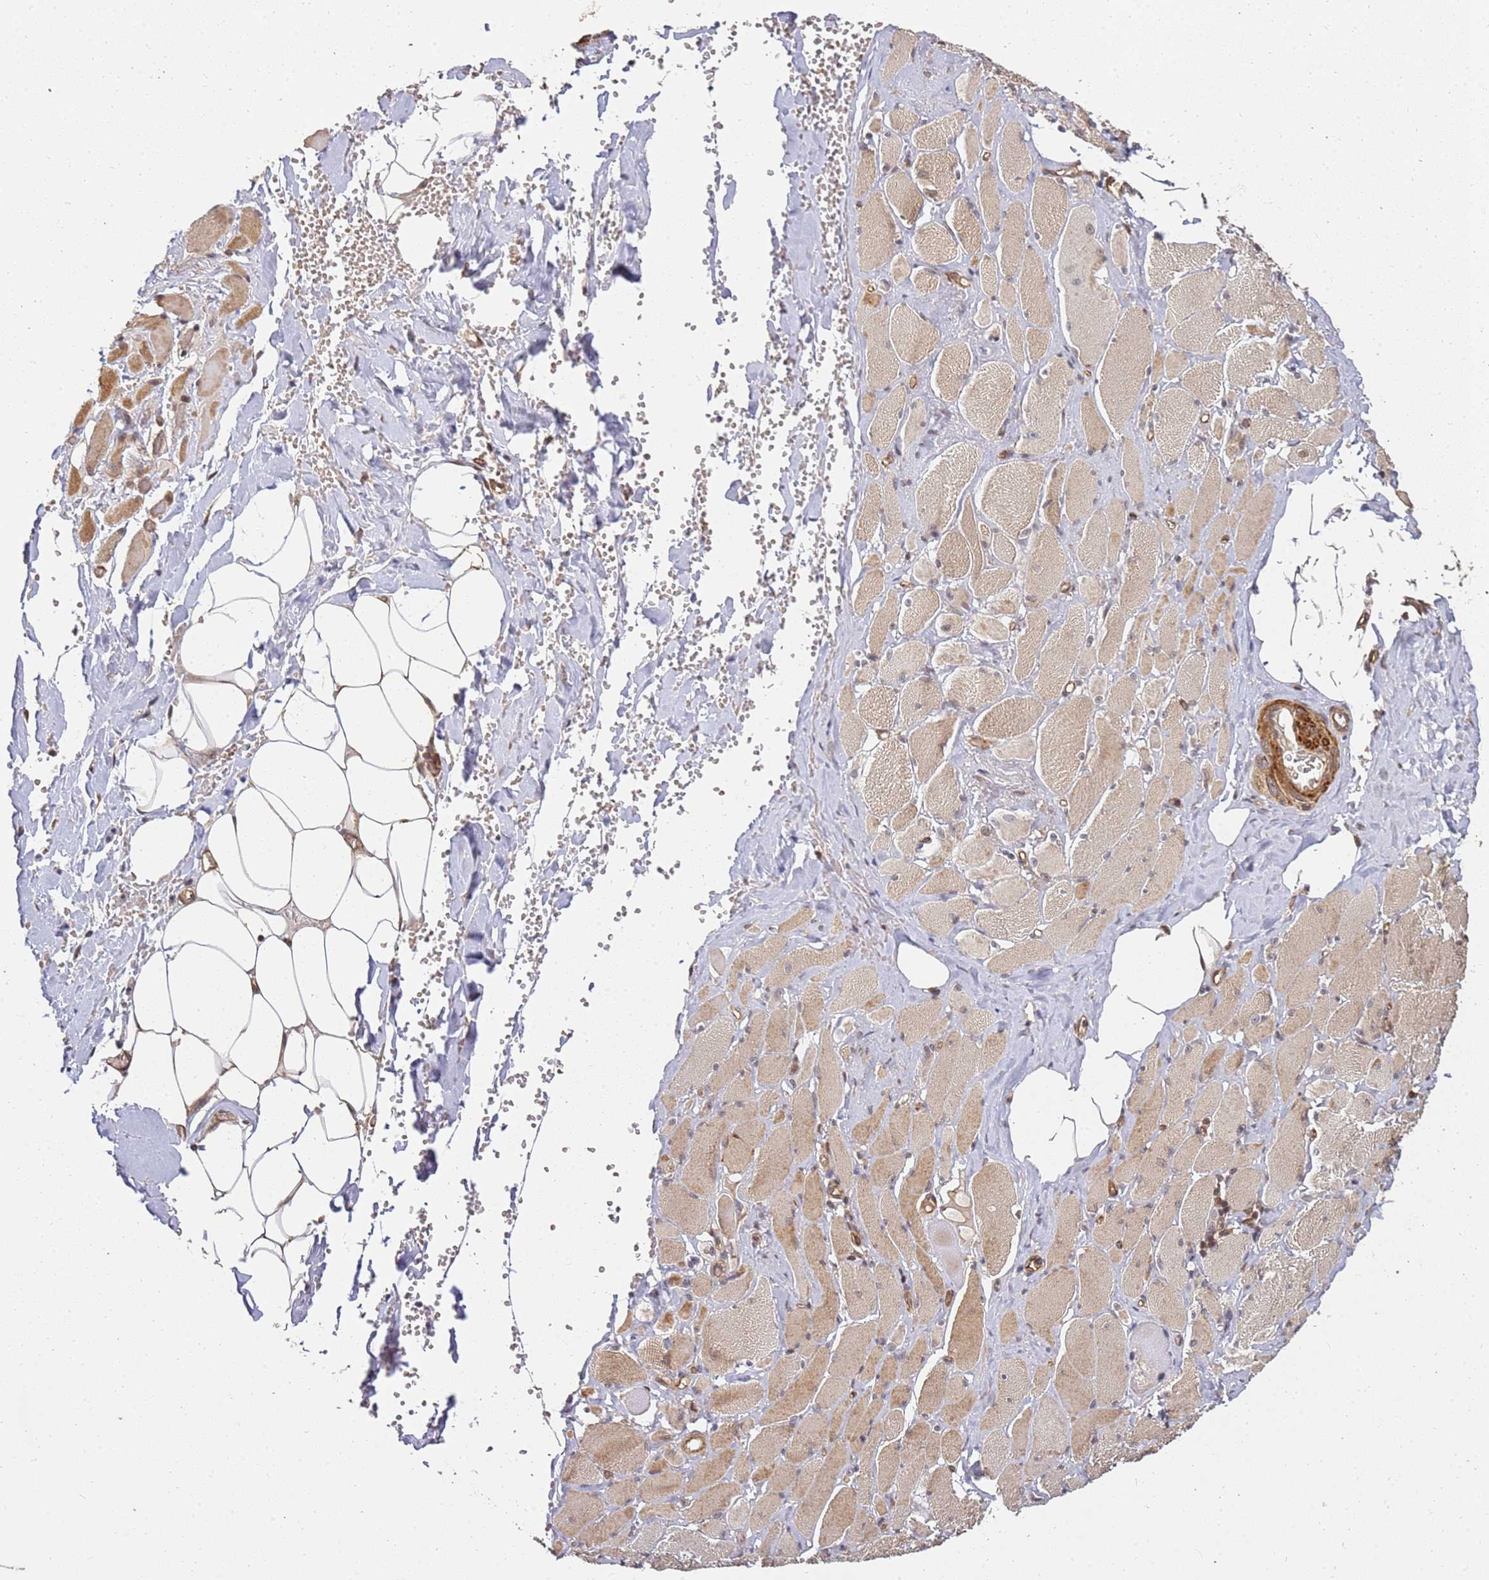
{"staining": {"intensity": "strong", "quantity": "<25%", "location": "cytoplasmic/membranous"}, "tissue": "skeletal muscle", "cell_type": "Myocytes", "image_type": "normal", "snomed": [{"axis": "morphology", "description": "Normal tissue, NOS"}, {"axis": "morphology", "description": "Basal cell carcinoma"}, {"axis": "topography", "description": "Skeletal muscle"}], "caption": "A photomicrograph of skeletal muscle stained for a protein exhibits strong cytoplasmic/membranous brown staining in myocytes.", "gene": "ST18", "patient": {"sex": "female", "age": 64}}